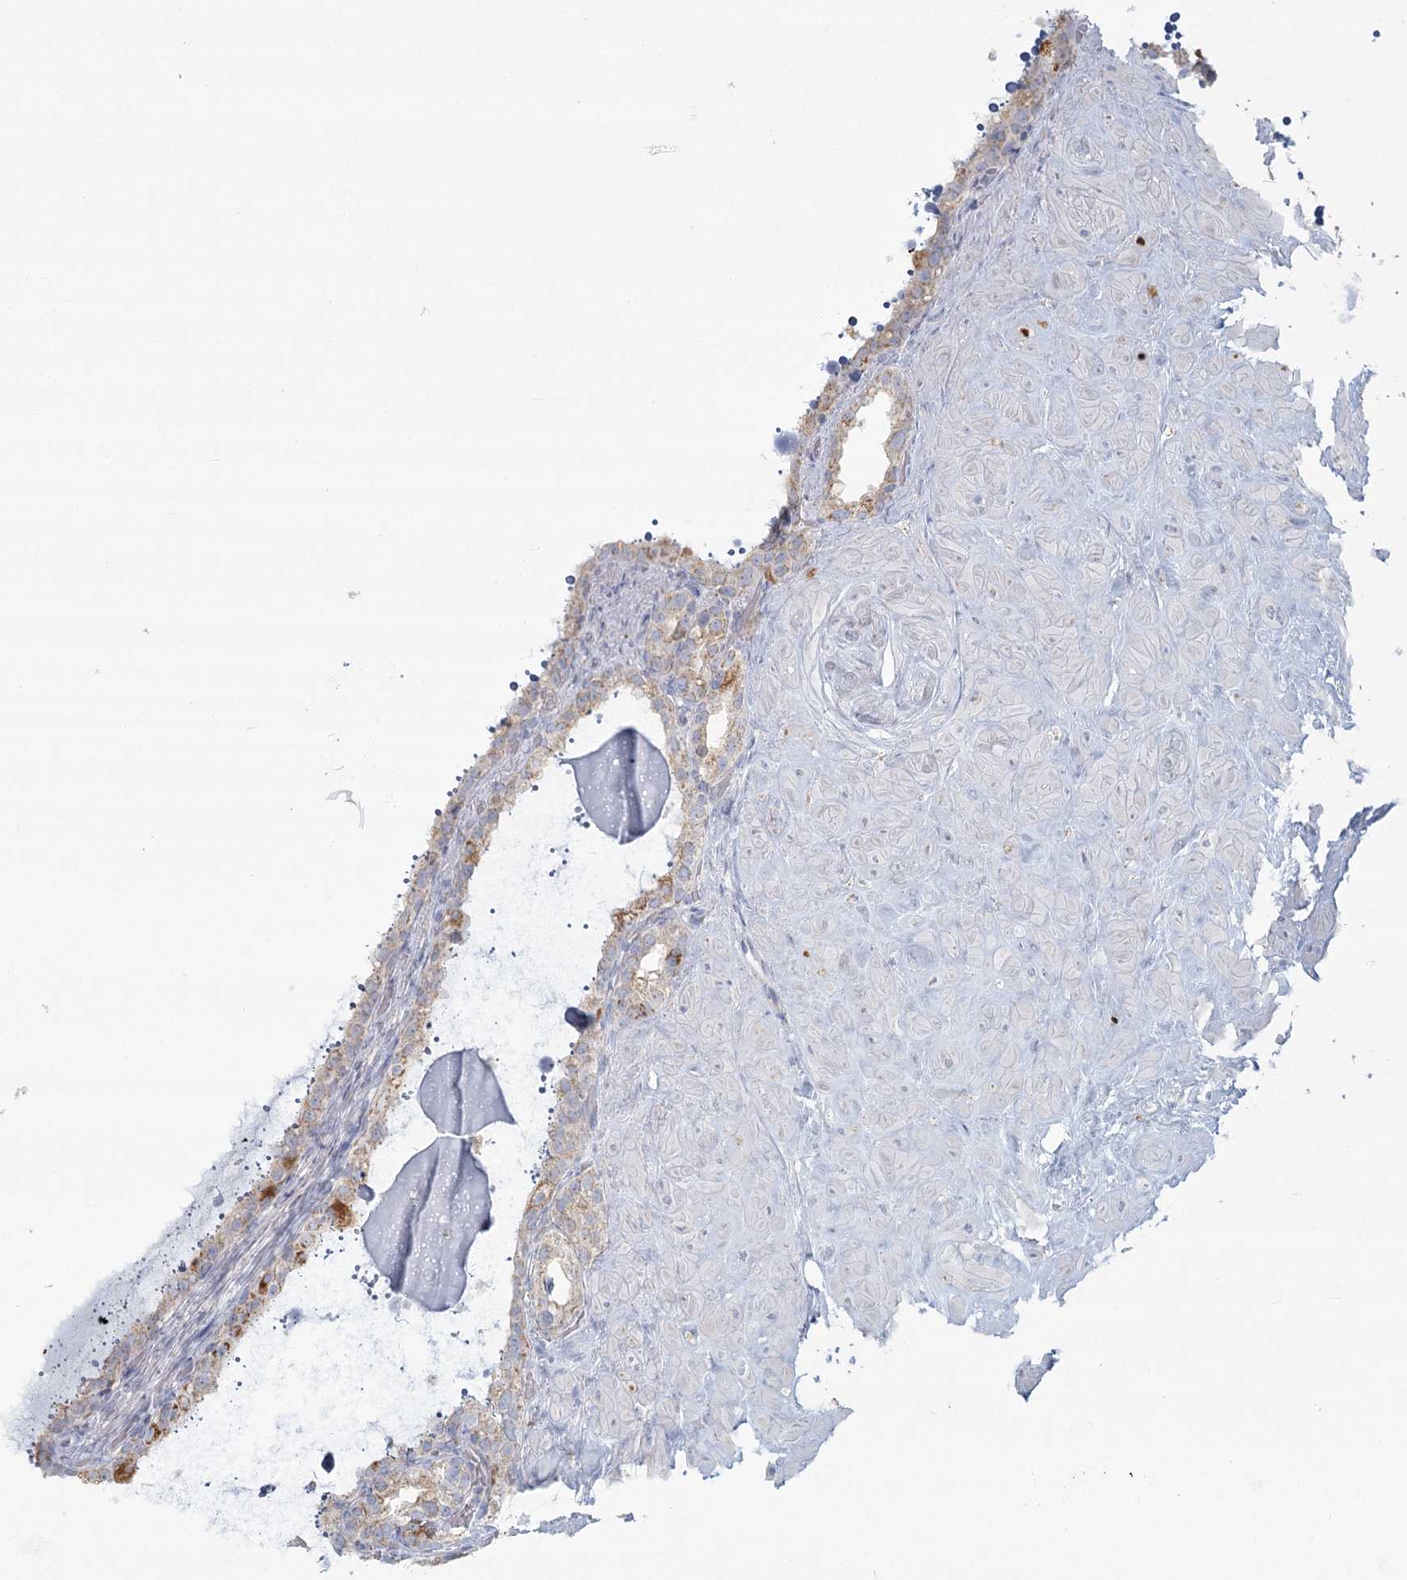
{"staining": {"intensity": "moderate", "quantity": "<25%", "location": "cytoplasmic/membranous"}, "tissue": "seminal vesicle", "cell_type": "Glandular cells", "image_type": "normal", "snomed": [{"axis": "morphology", "description": "Normal tissue, NOS"}, {"axis": "topography", "description": "Seminal veicle"}], "caption": "The micrograph shows staining of benign seminal vesicle, revealing moderate cytoplasmic/membranous protein positivity (brown color) within glandular cells. (DAB (3,3'-diaminobenzidine) IHC, brown staining for protein, blue staining for nuclei).", "gene": "BPHL", "patient": {"sex": "male", "age": 68}}